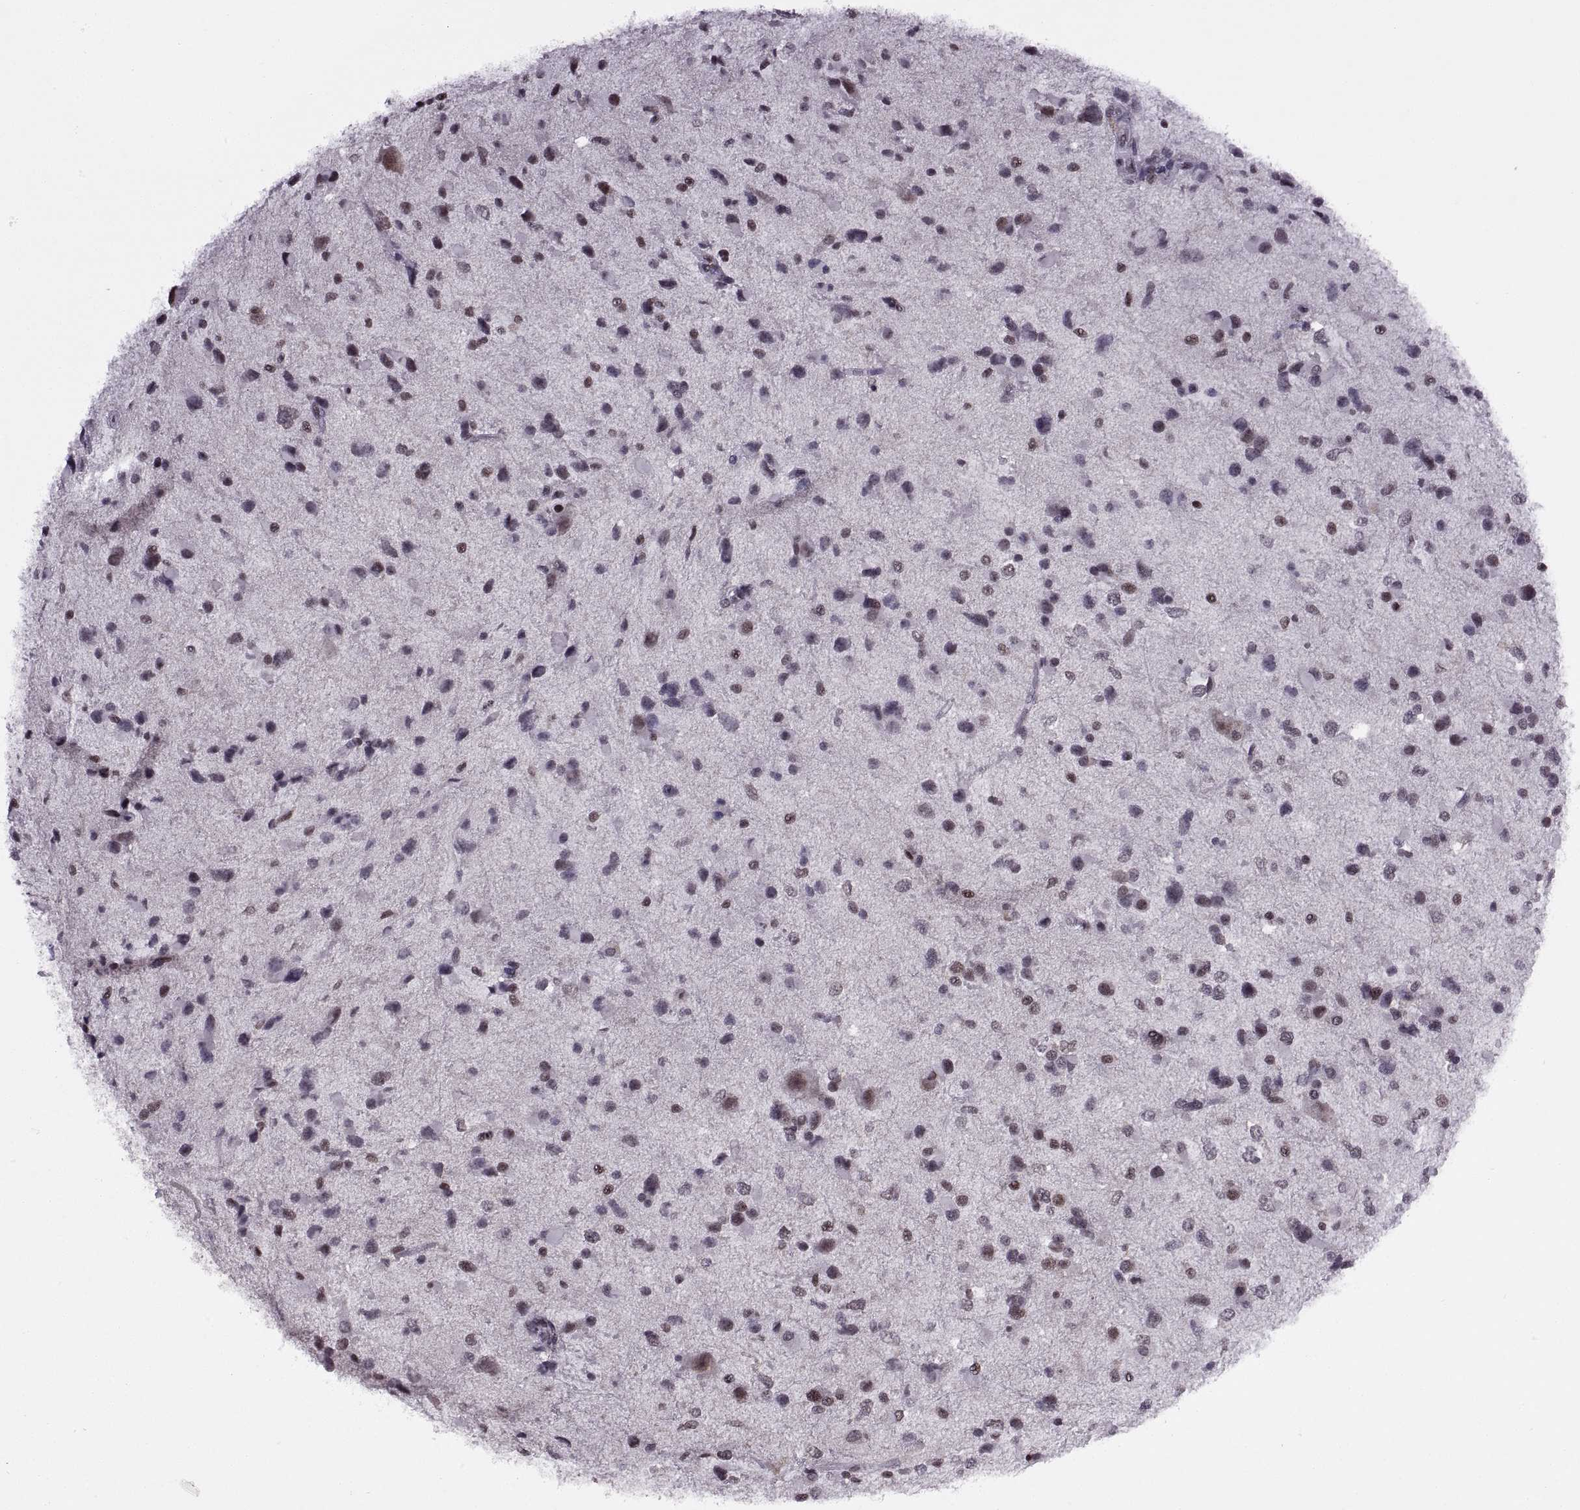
{"staining": {"intensity": "negative", "quantity": "none", "location": "none"}, "tissue": "glioma", "cell_type": "Tumor cells", "image_type": "cancer", "snomed": [{"axis": "morphology", "description": "Glioma, malignant, Low grade"}, {"axis": "topography", "description": "Brain"}], "caption": "Tumor cells show no significant expression in glioma. (DAB immunohistochemistry, high magnification).", "gene": "INTS3", "patient": {"sex": "female", "age": 32}}